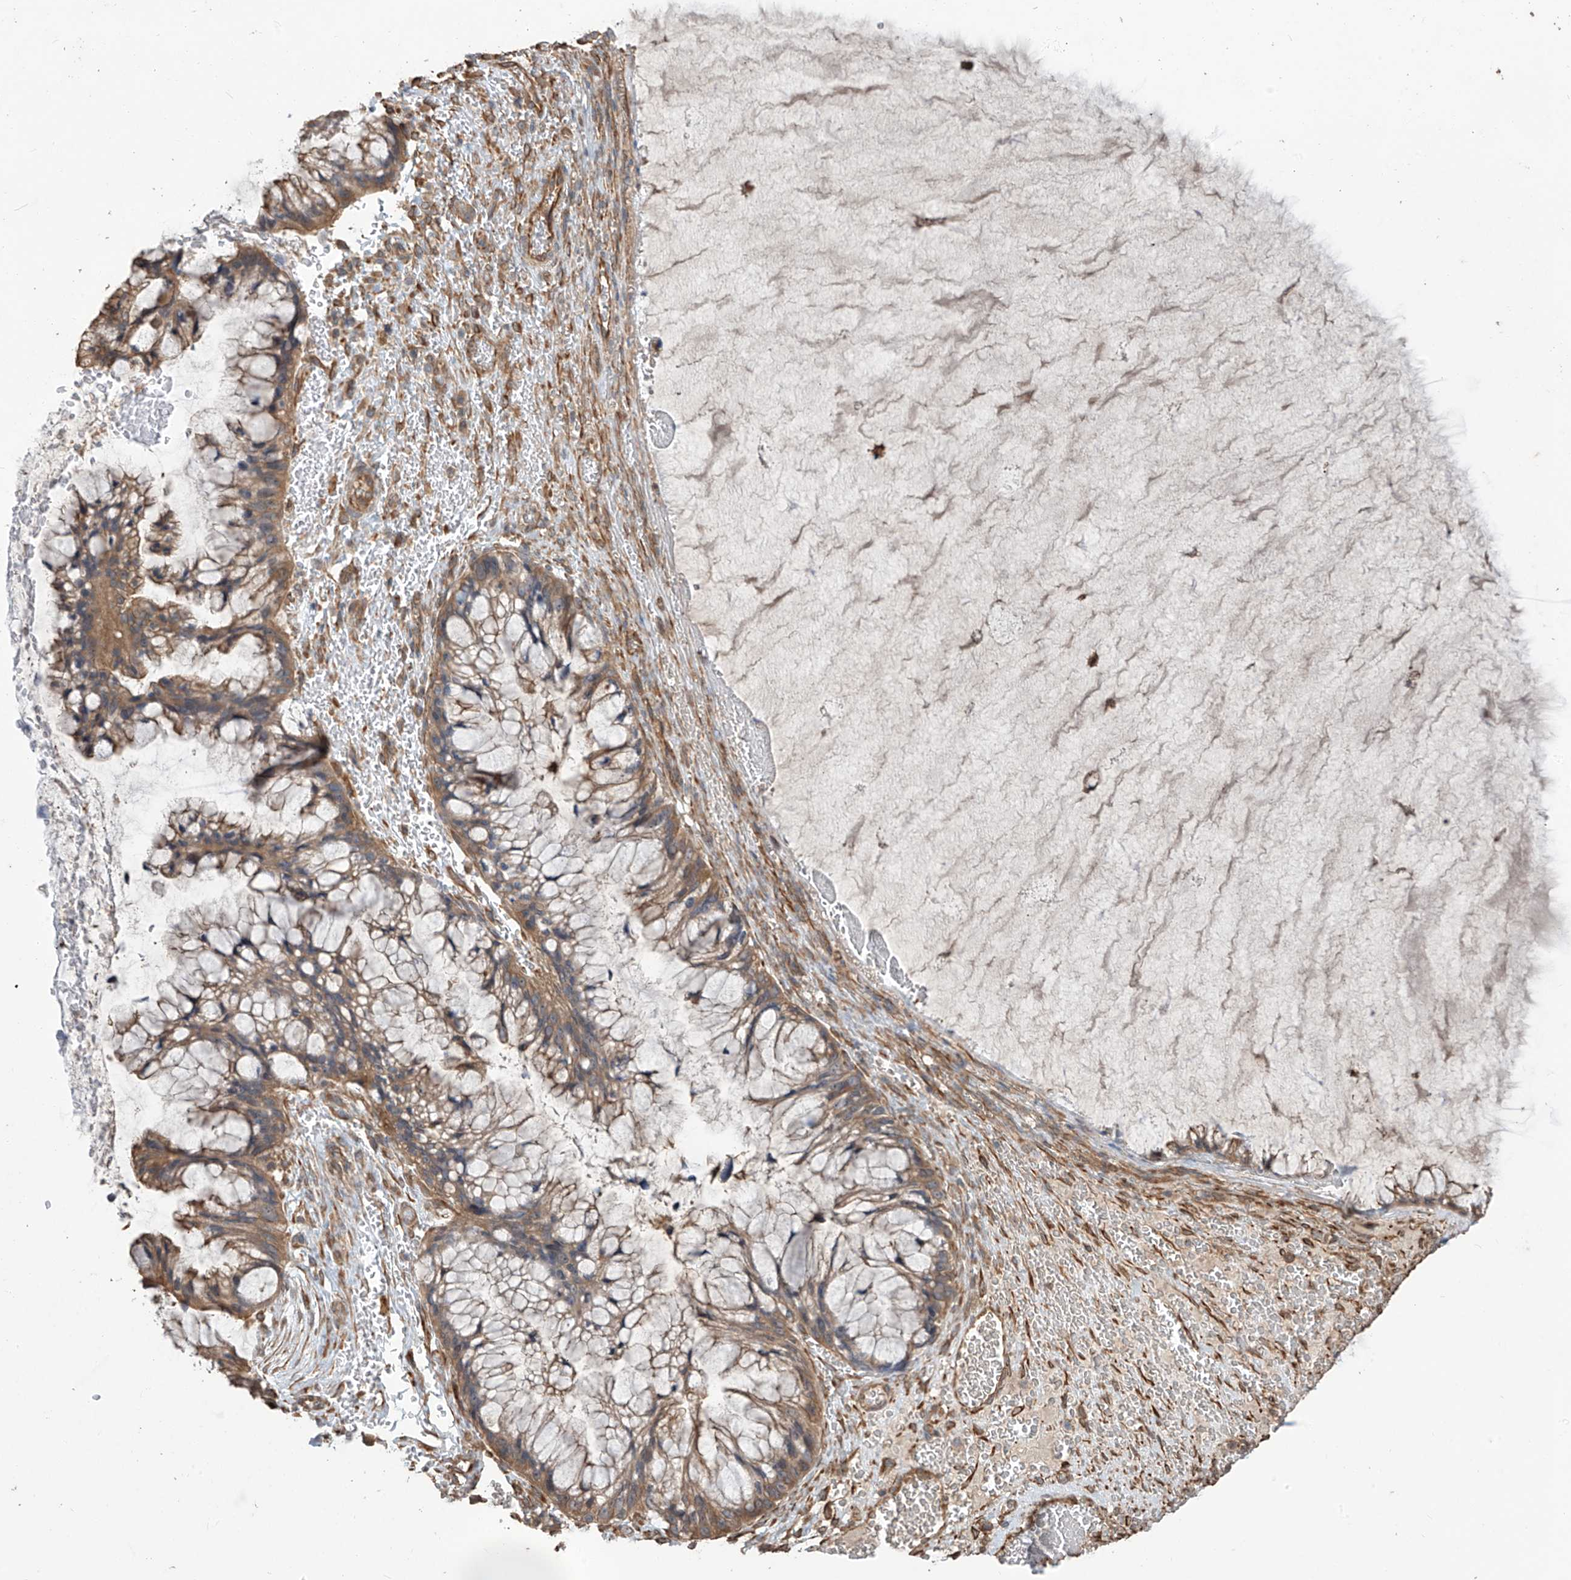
{"staining": {"intensity": "moderate", "quantity": "25%-75%", "location": "cytoplasmic/membranous"}, "tissue": "ovarian cancer", "cell_type": "Tumor cells", "image_type": "cancer", "snomed": [{"axis": "morphology", "description": "Cystadenocarcinoma, mucinous, NOS"}, {"axis": "topography", "description": "Ovary"}], "caption": "Tumor cells exhibit medium levels of moderate cytoplasmic/membranous positivity in approximately 25%-75% of cells in ovarian cancer (mucinous cystadenocarcinoma). Immunohistochemistry (ihc) stains the protein in brown and the nuclei are stained blue.", "gene": "AGBL5", "patient": {"sex": "female", "age": 37}}